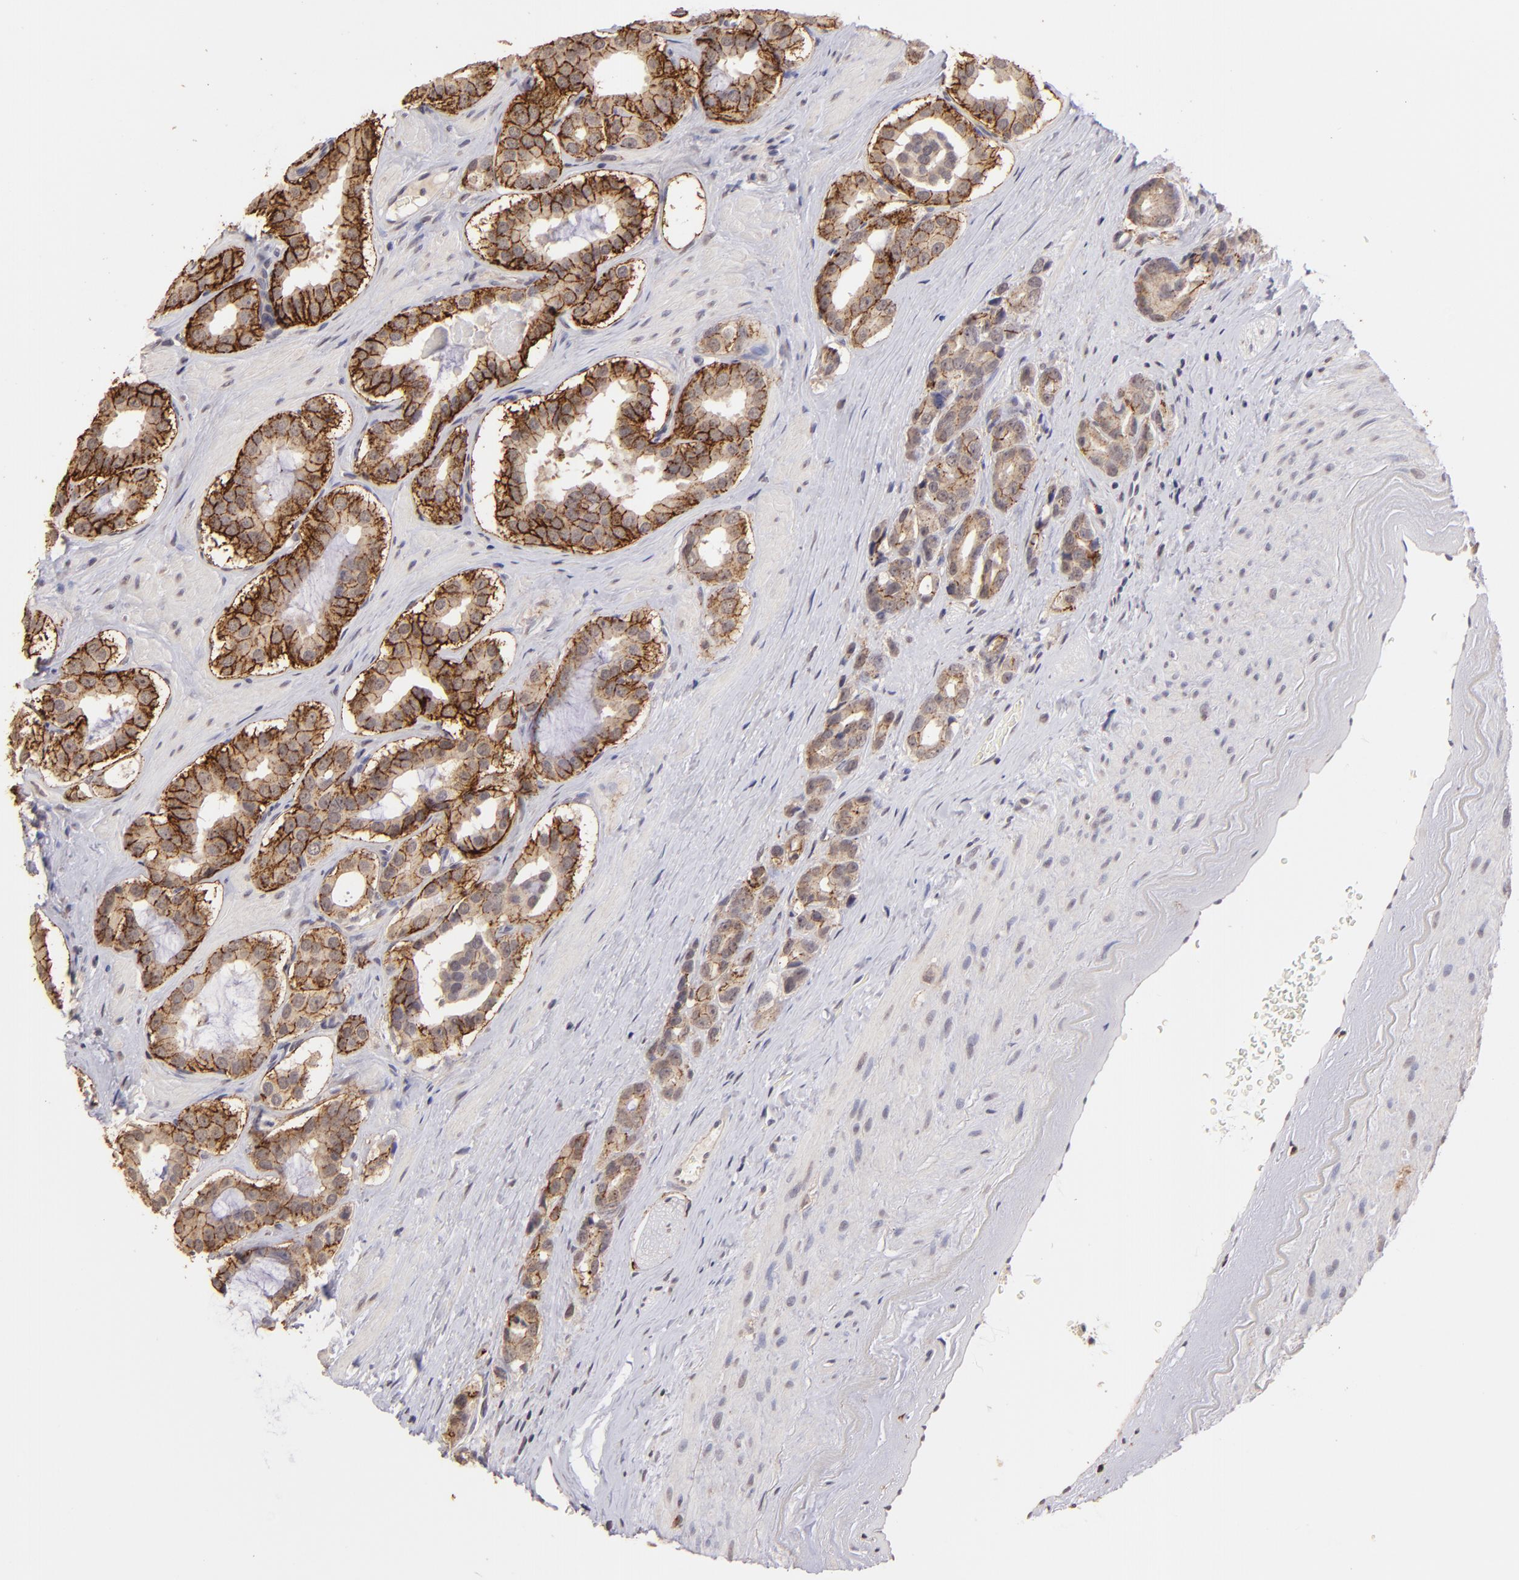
{"staining": {"intensity": "moderate", "quantity": ">75%", "location": "cytoplasmic/membranous"}, "tissue": "prostate cancer", "cell_type": "Tumor cells", "image_type": "cancer", "snomed": [{"axis": "morphology", "description": "Adenocarcinoma, Low grade"}, {"axis": "topography", "description": "Prostate"}], "caption": "DAB immunohistochemical staining of low-grade adenocarcinoma (prostate) exhibits moderate cytoplasmic/membranous protein staining in approximately >75% of tumor cells. (DAB IHC with brightfield microscopy, high magnification).", "gene": "CLDN1", "patient": {"sex": "male", "age": 59}}